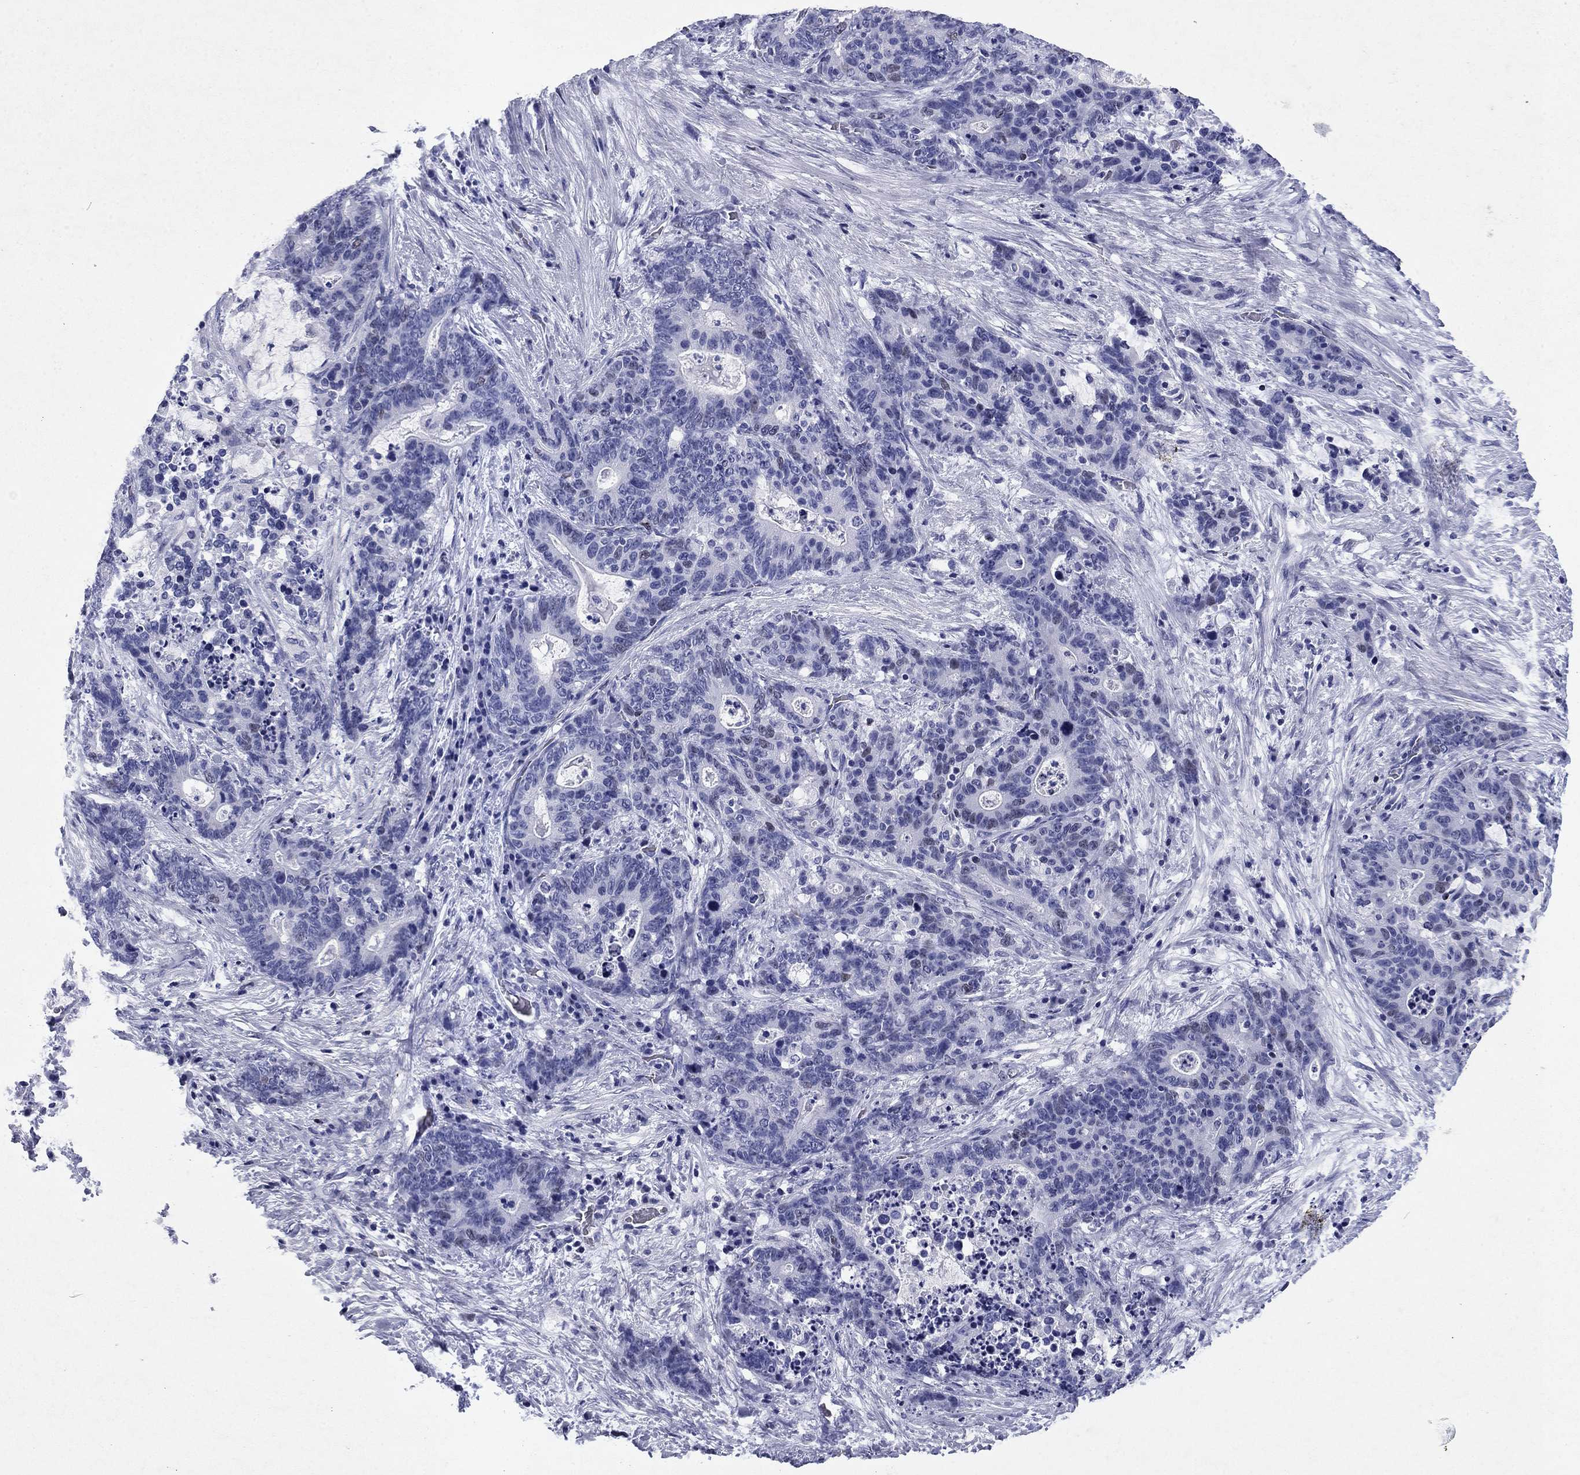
{"staining": {"intensity": "negative", "quantity": "none", "location": "none"}, "tissue": "stomach cancer", "cell_type": "Tumor cells", "image_type": "cancer", "snomed": [{"axis": "morphology", "description": "Normal tissue, NOS"}, {"axis": "morphology", "description": "Adenocarcinoma, NOS"}, {"axis": "topography", "description": "Stomach"}], "caption": "High magnification brightfield microscopy of stomach cancer stained with DAB (3,3'-diaminobenzidine) (brown) and counterstained with hematoxylin (blue): tumor cells show no significant positivity. (DAB immunohistochemistry with hematoxylin counter stain).", "gene": "GZMK", "patient": {"sex": "female", "age": 64}}